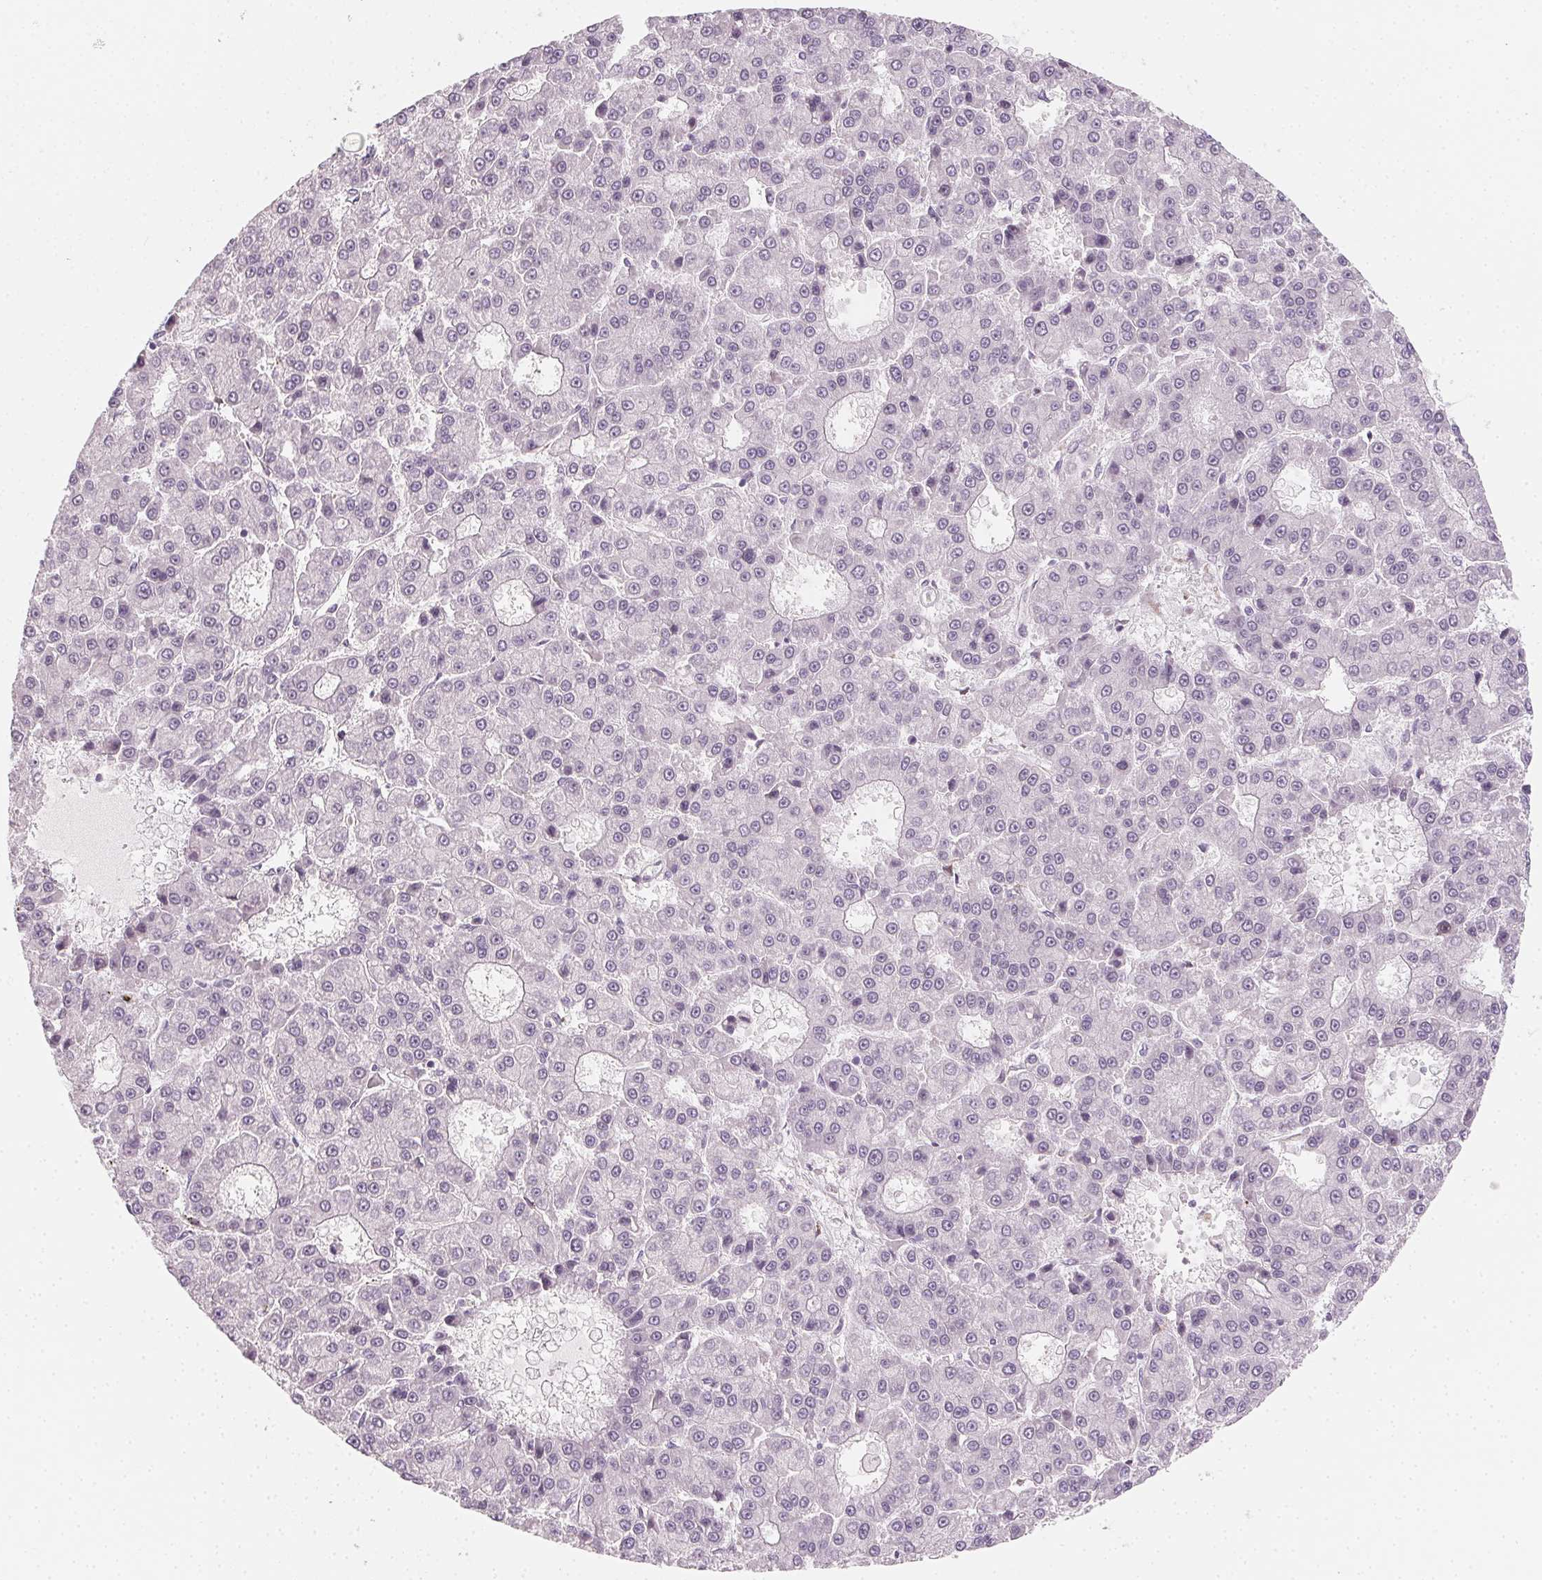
{"staining": {"intensity": "negative", "quantity": "none", "location": "none"}, "tissue": "liver cancer", "cell_type": "Tumor cells", "image_type": "cancer", "snomed": [{"axis": "morphology", "description": "Carcinoma, Hepatocellular, NOS"}, {"axis": "topography", "description": "Liver"}], "caption": "DAB immunohistochemical staining of human hepatocellular carcinoma (liver) demonstrates no significant staining in tumor cells. (DAB immunohistochemistry (IHC) visualized using brightfield microscopy, high magnification).", "gene": "CCDC96", "patient": {"sex": "male", "age": 70}}